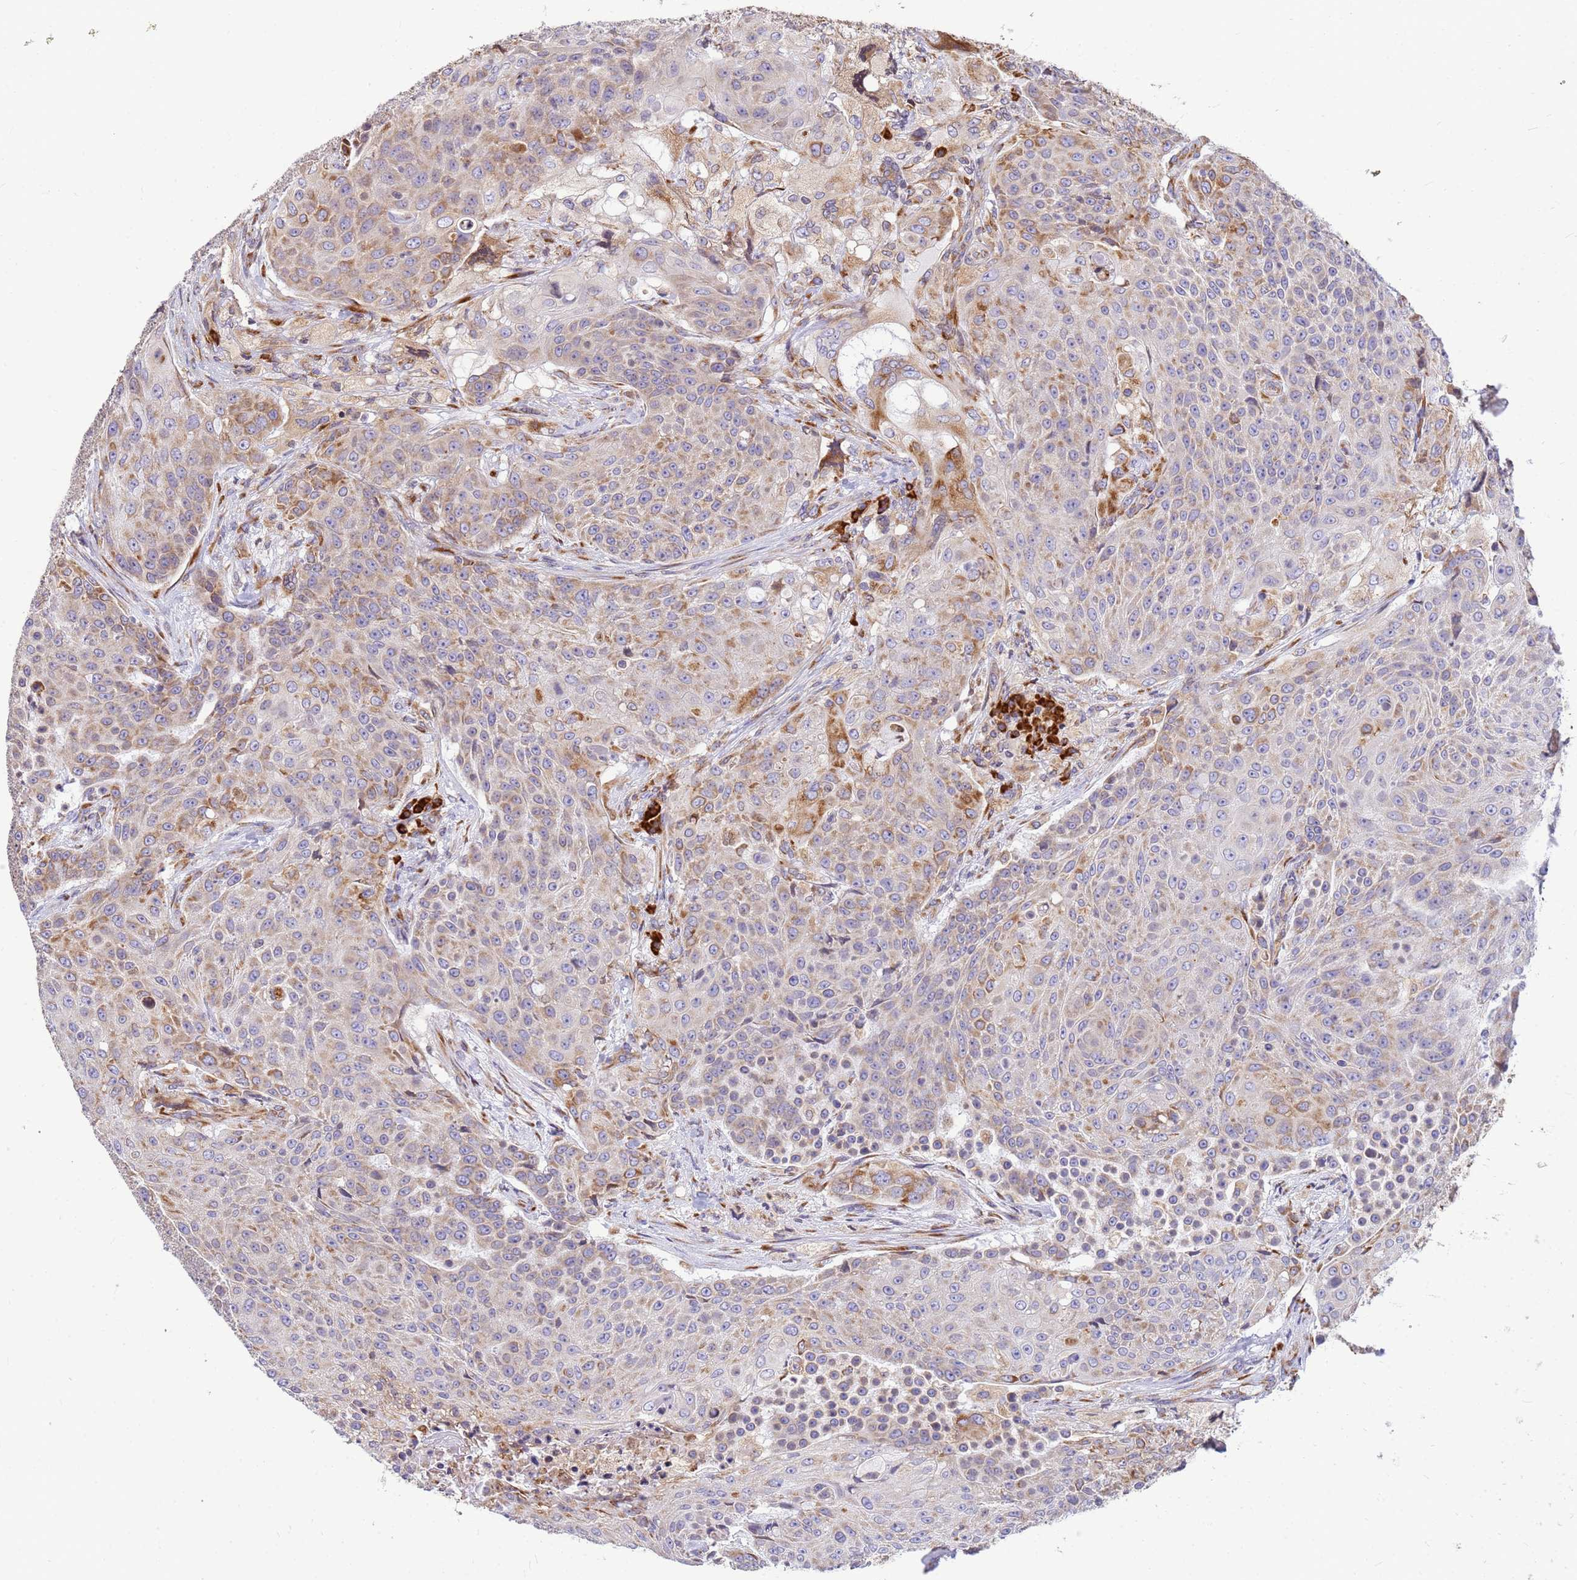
{"staining": {"intensity": "moderate", "quantity": "<25%", "location": "cytoplasmic/membranous"}, "tissue": "urothelial cancer", "cell_type": "Tumor cells", "image_type": "cancer", "snomed": [{"axis": "morphology", "description": "Urothelial carcinoma, High grade"}, {"axis": "topography", "description": "Urinary bladder"}], "caption": "Moderate cytoplasmic/membranous expression is seen in approximately <25% of tumor cells in urothelial cancer.", "gene": "SSR4", "patient": {"sex": "female", "age": 63}}